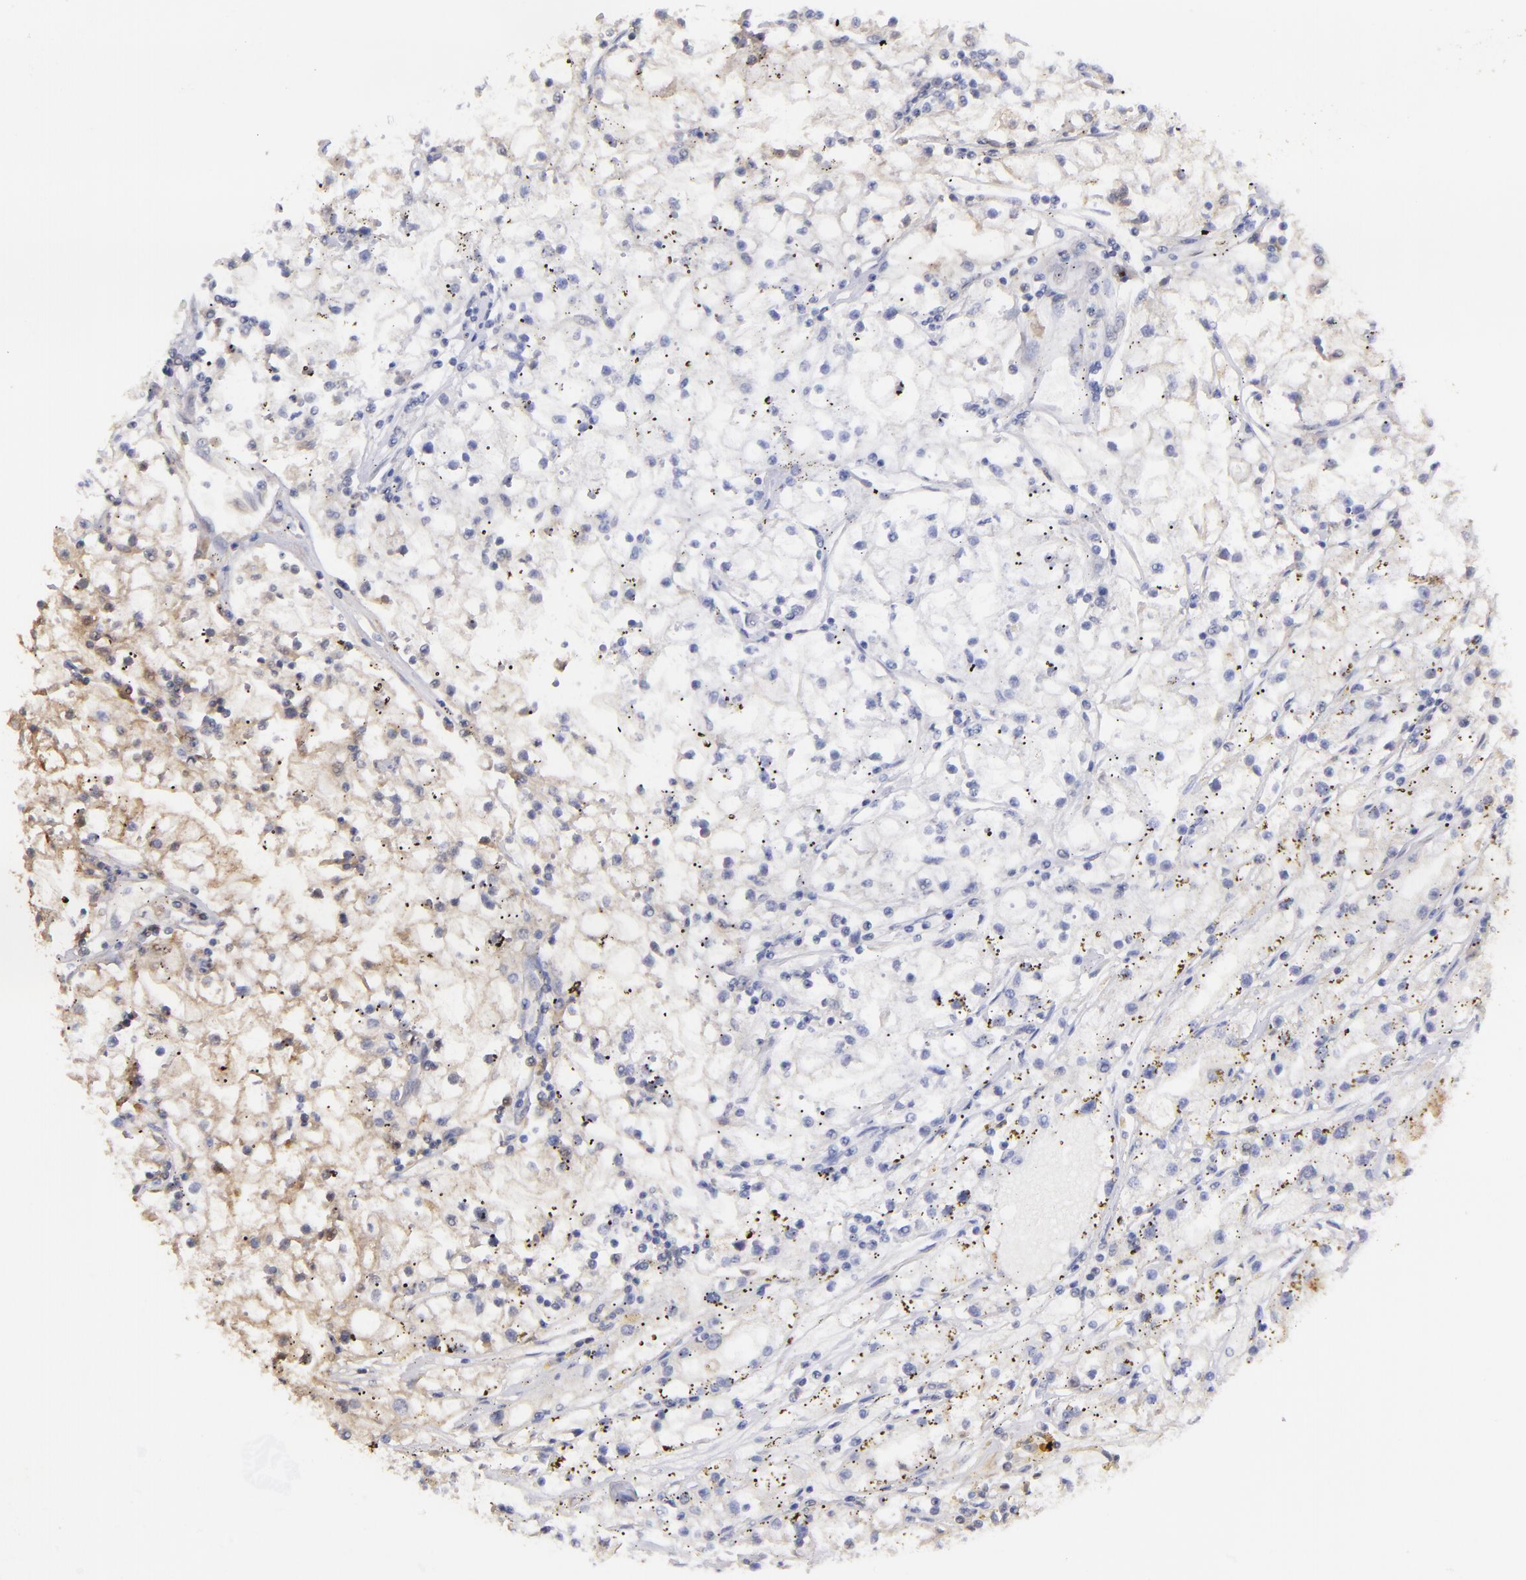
{"staining": {"intensity": "moderate", "quantity": "25%-75%", "location": "cytoplasmic/membranous"}, "tissue": "renal cancer", "cell_type": "Tumor cells", "image_type": "cancer", "snomed": [{"axis": "morphology", "description": "Adenocarcinoma, NOS"}, {"axis": "topography", "description": "Kidney"}], "caption": "Renal cancer (adenocarcinoma) was stained to show a protein in brown. There is medium levels of moderate cytoplasmic/membranous positivity in about 25%-75% of tumor cells. (Stains: DAB (3,3'-diaminobenzidine) in brown, nuclei in blue, Microscopy: brightfield microscopy at high magnification).", "gene": "FGB", "patient": {"sex": "male", "age": 56}}